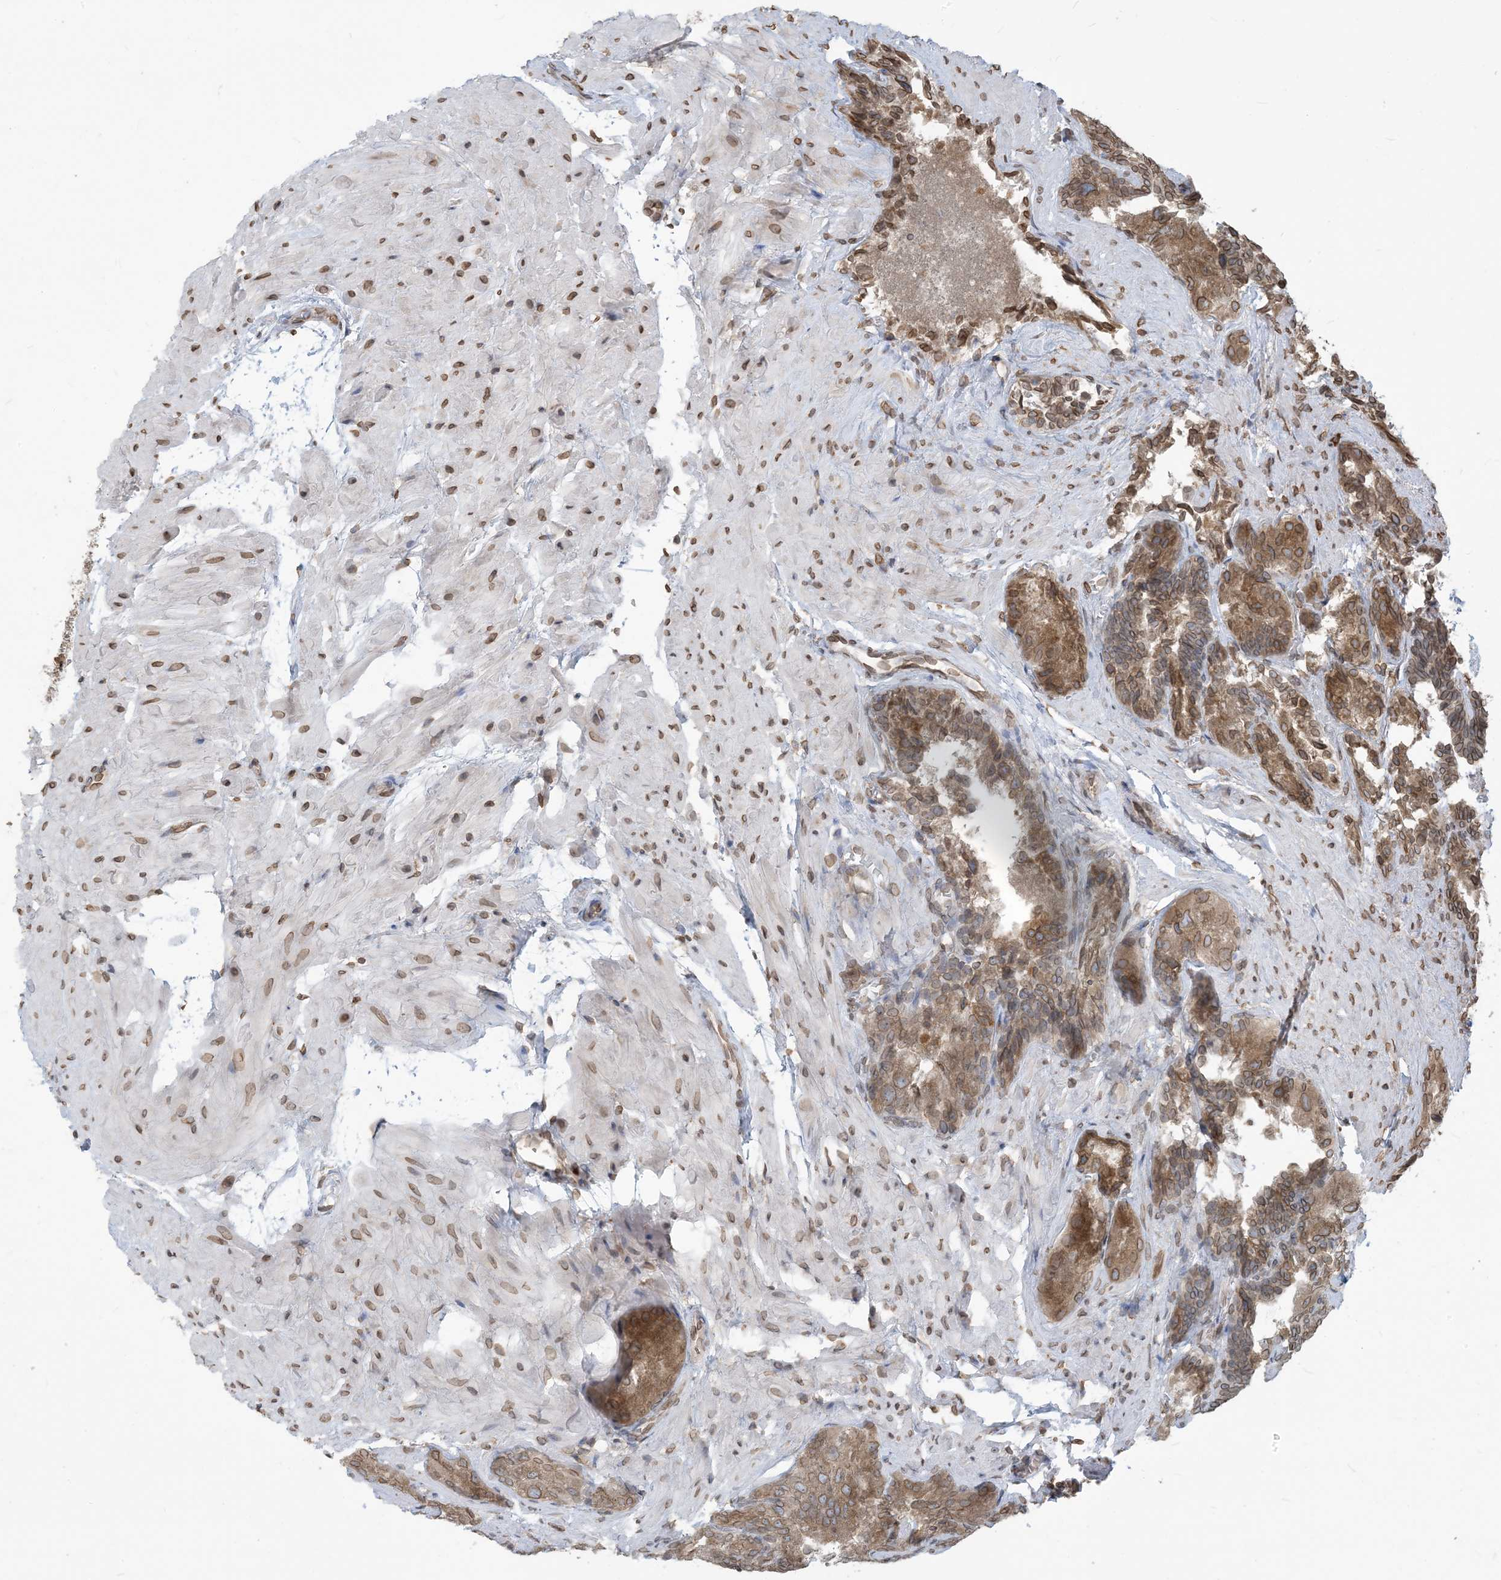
{"staining": {"intensity": "moderate", "quantity": ">75%", "location": "cytoplasmic/membranous,nuclear"}, "tissue": "seminal vesicle", "cell_type": "Glandular cells", "image_type": "normal", "snomed": [{"axis": "morphology", "description": "Normal tissue, NOS"}, {"axis": "topography", "description": "Seminal veicle"}, {"axis": "topography", "description": "Peripheral nerve tissue"}], "caption": "This micrograph displays unremarkable seminal vesicle stained with IHC to label a protein in brown. The cytoplasmic/membranous,nuclear of glandular cells show moderate positivity for the protein. Nuclei are counter-stained blue.", "gene": "WWP1", "patient": {"sex": "male", "age": 63}}